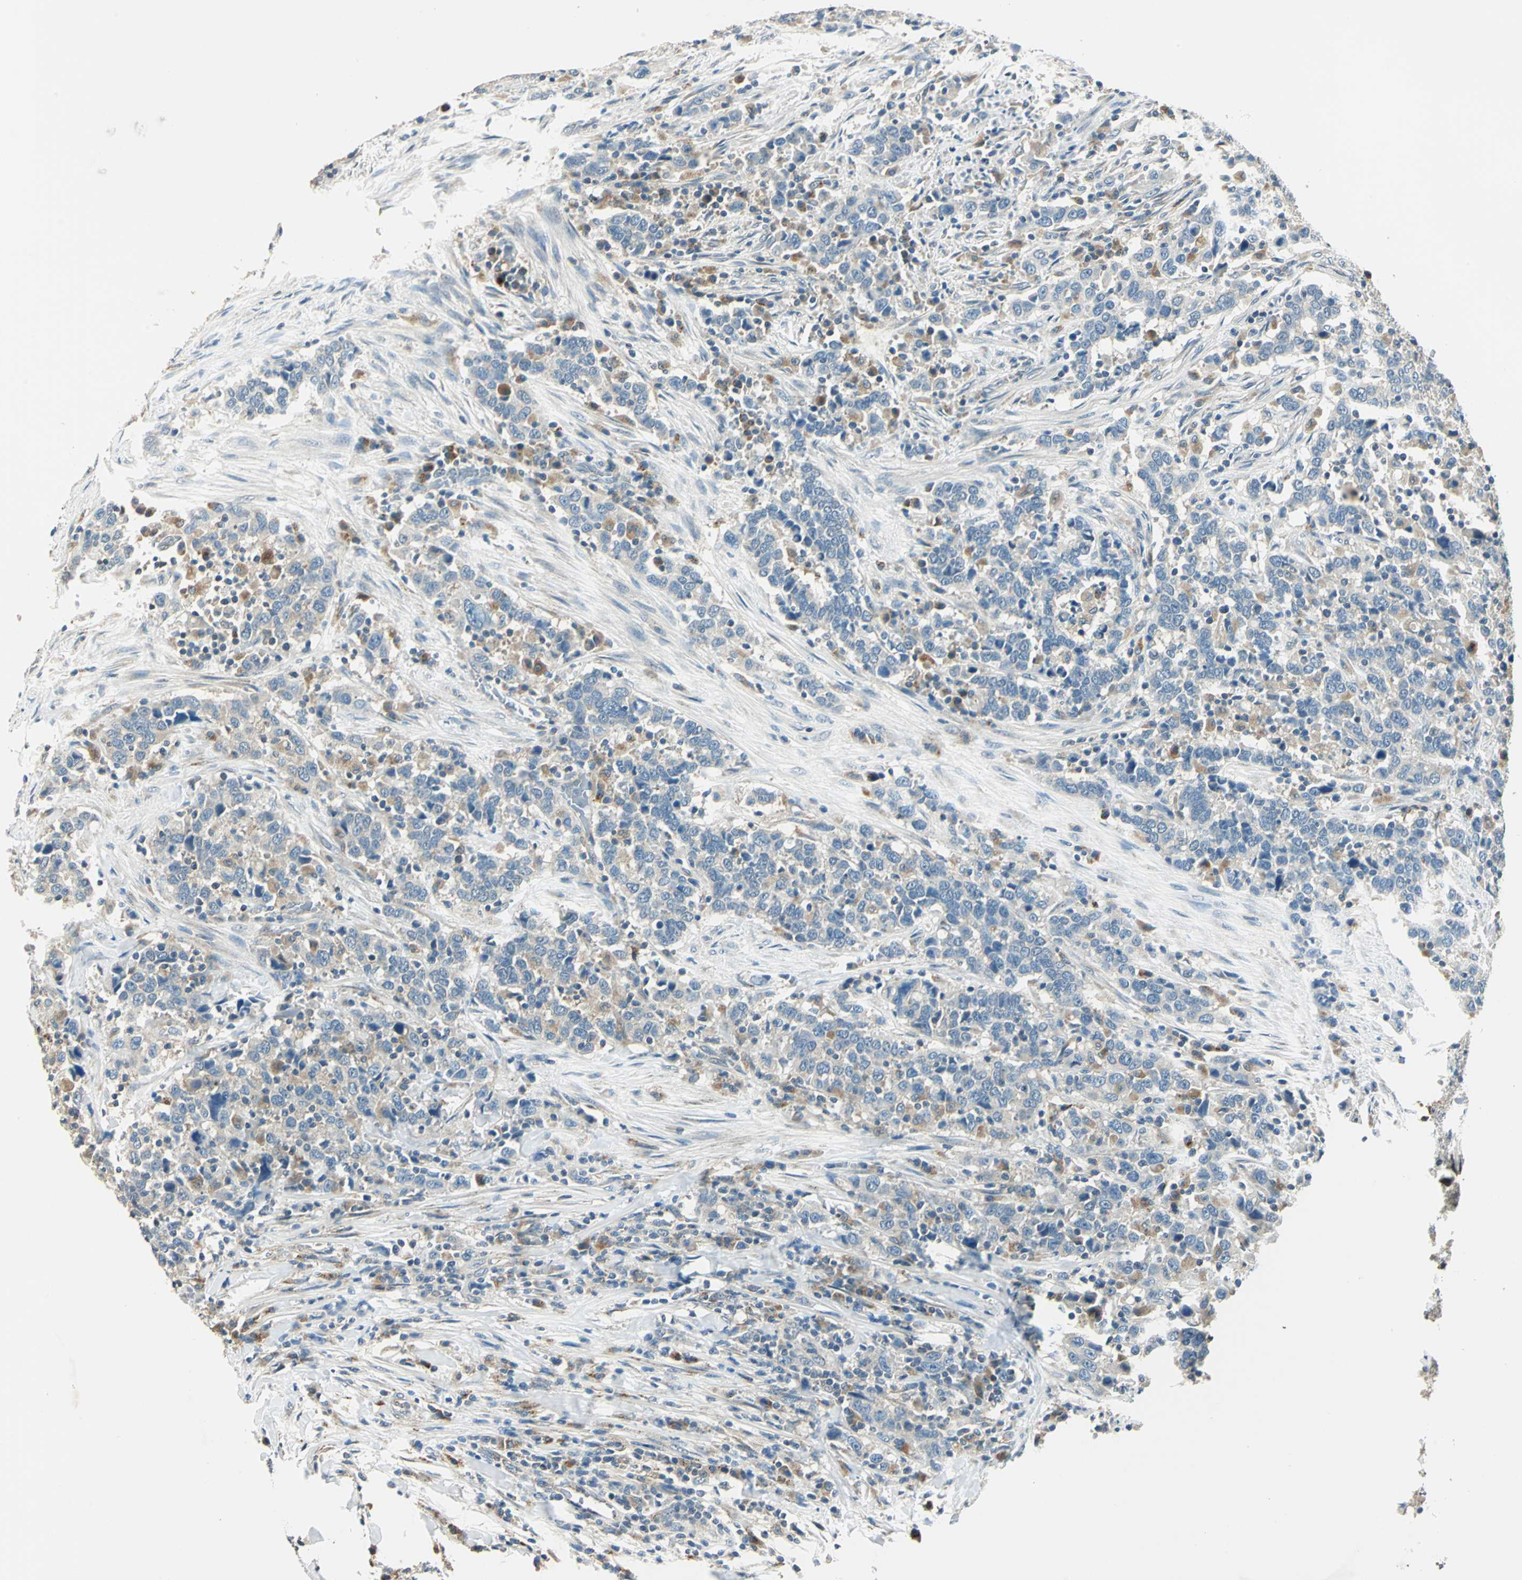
{"staining": {"intensity": "weak", "quantity": "<25%", "location": "cytoplasmic/membranous"}, "tissue": "urothelial cancer", "cell_type": "Tumor cells", "image_type": "cancer", "snomed": [{"axis": "morphology", "description": "Urothelial carcinoma, High grade"}, {"axis": "topography", "description": "Urinary bladder"}], "caption": "High-grade urothelial carcinoma stained for a protein using immunohistochemistry (IHC) exhibits no positivity tumor cells.", "gene": "NIT1", "patient": {"sex": "male", "age": 61}}